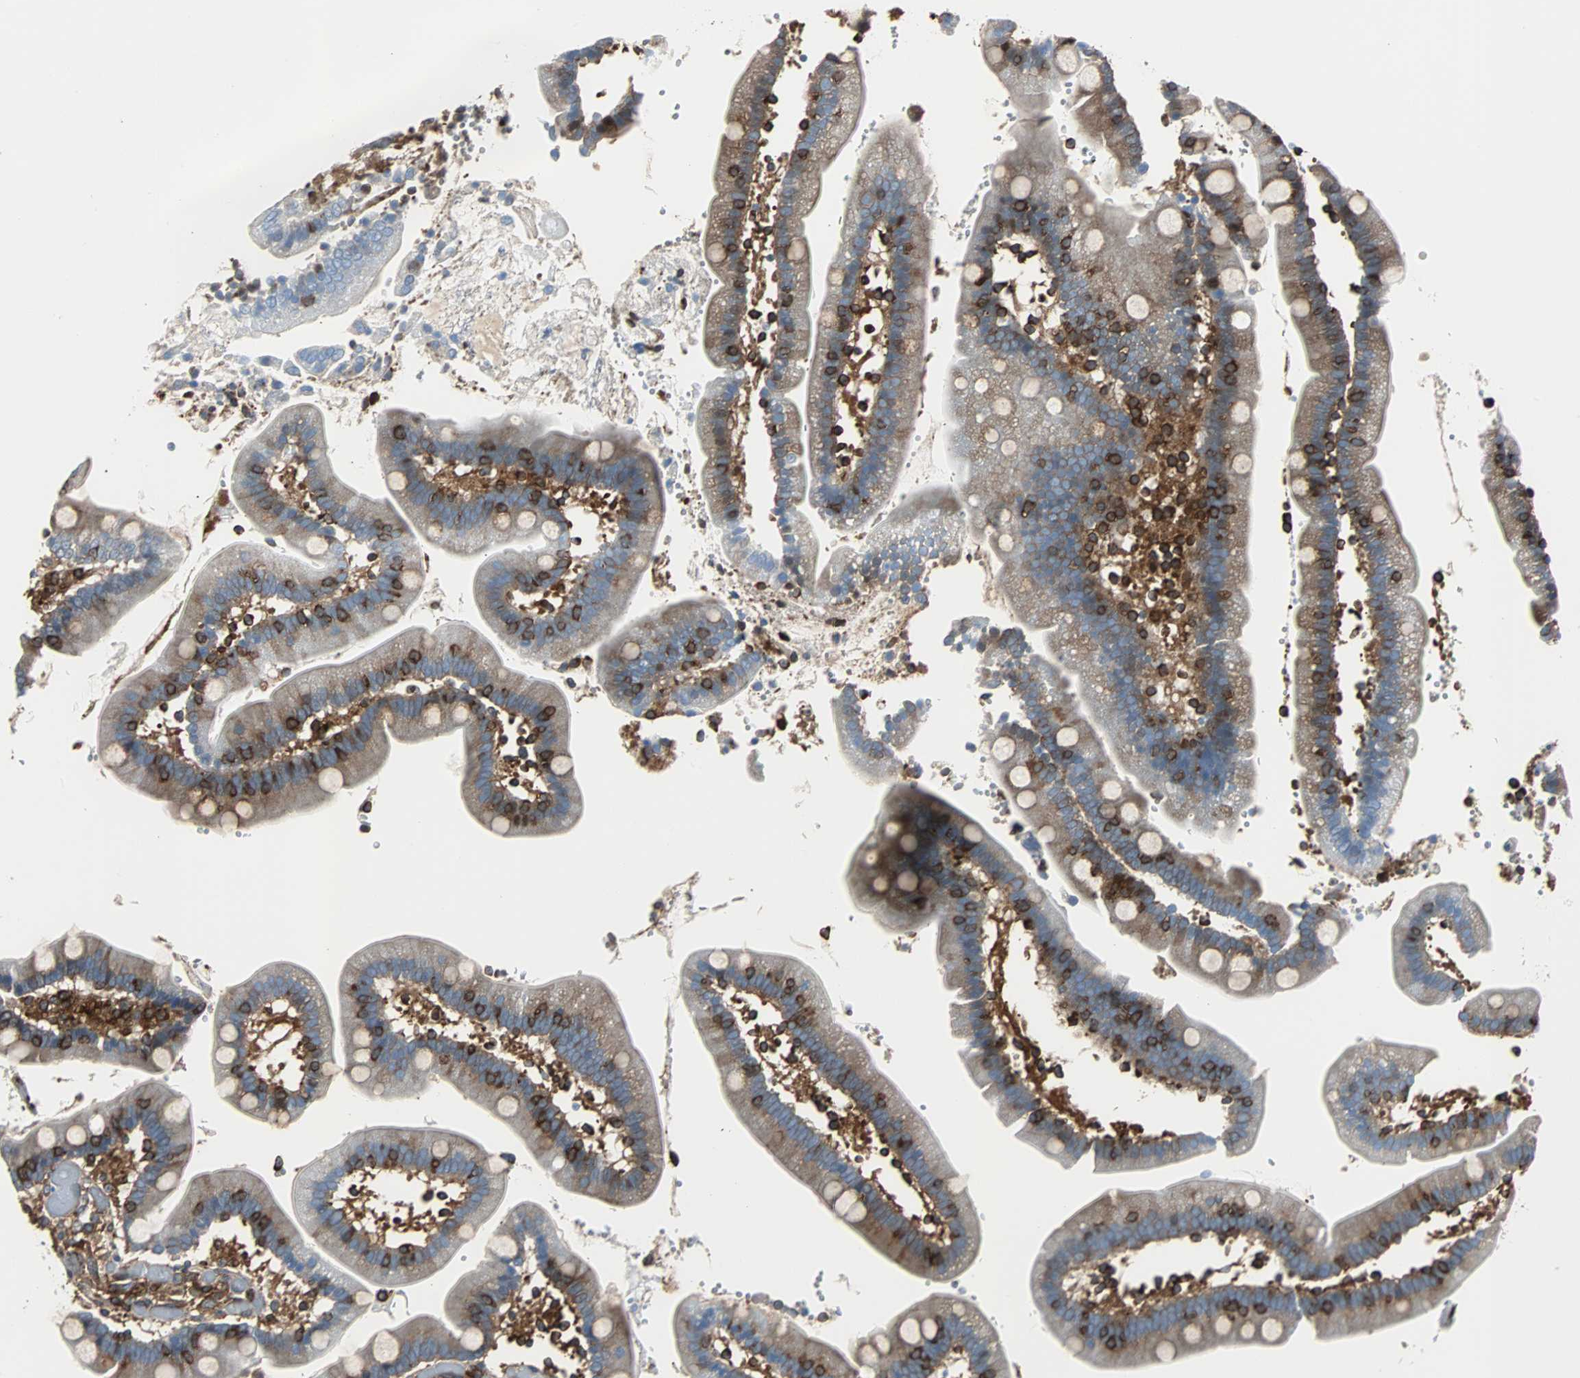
{"staining": {"intensity": "strong", "quantity": ">75%", "location": "cytoplasmic/membranous"}, "tissue": "duodenum", "cell_type": "Glandular cells", "image_type": "normal", "snomed": [{"axis": "morphology", "description": "Normal tissue, NOS"}, {"axis": "topography", "description": "Duodenum"}], "caption": "Protein staining demonstrates strong cytoplasmic/membranous staining in approximately >75% of glandular cells in normal duodenum. (DAB = brown stain, brightfield microscopy at high magnification).", "gene": "RELA", "patient": {"sex": "male", "age": 66}}